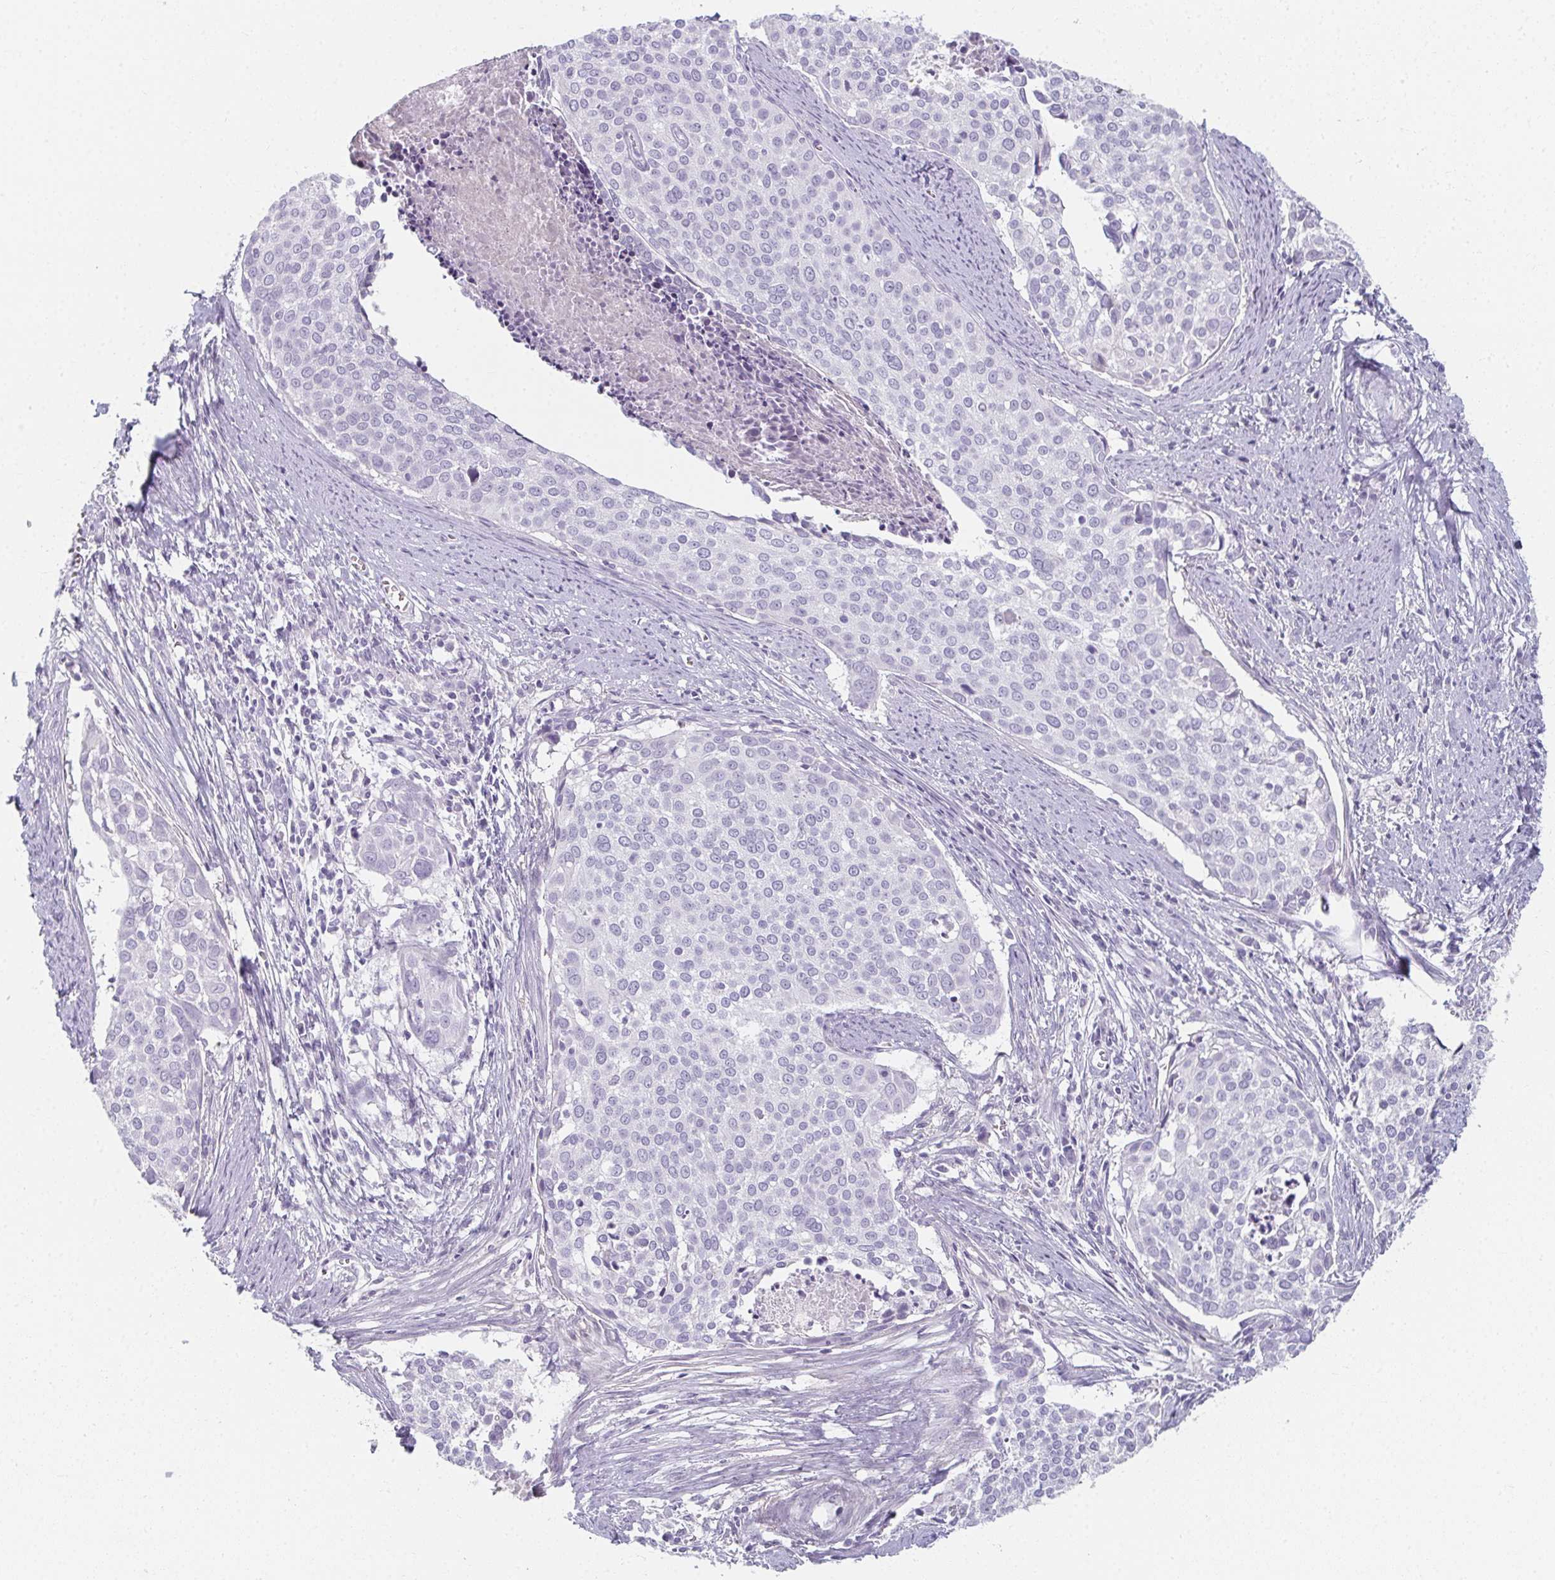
{"staining": {"intensity": "negative", "quantity": "none", "location": "none"}, "tissue": "cervical cancer", "cell_type": "Tumor cells", "image_type": "cancer", "snomed": [{"axis": "morphology", "description": "Squamous cell carcinoma, NOS"}, {"axis": "topography", "description": "Cervix"}], "caption": "High magnification brightfield microscopy of cervical cancer (squamous cell carcinoma) stained with DAB (brown) and counterstained with hematoxylin (blue): tumor cells show no significant staining. Nuclei are stained in blue.", "gene": "CAMKV", "patient": {"sex": "female", "age": 39}}